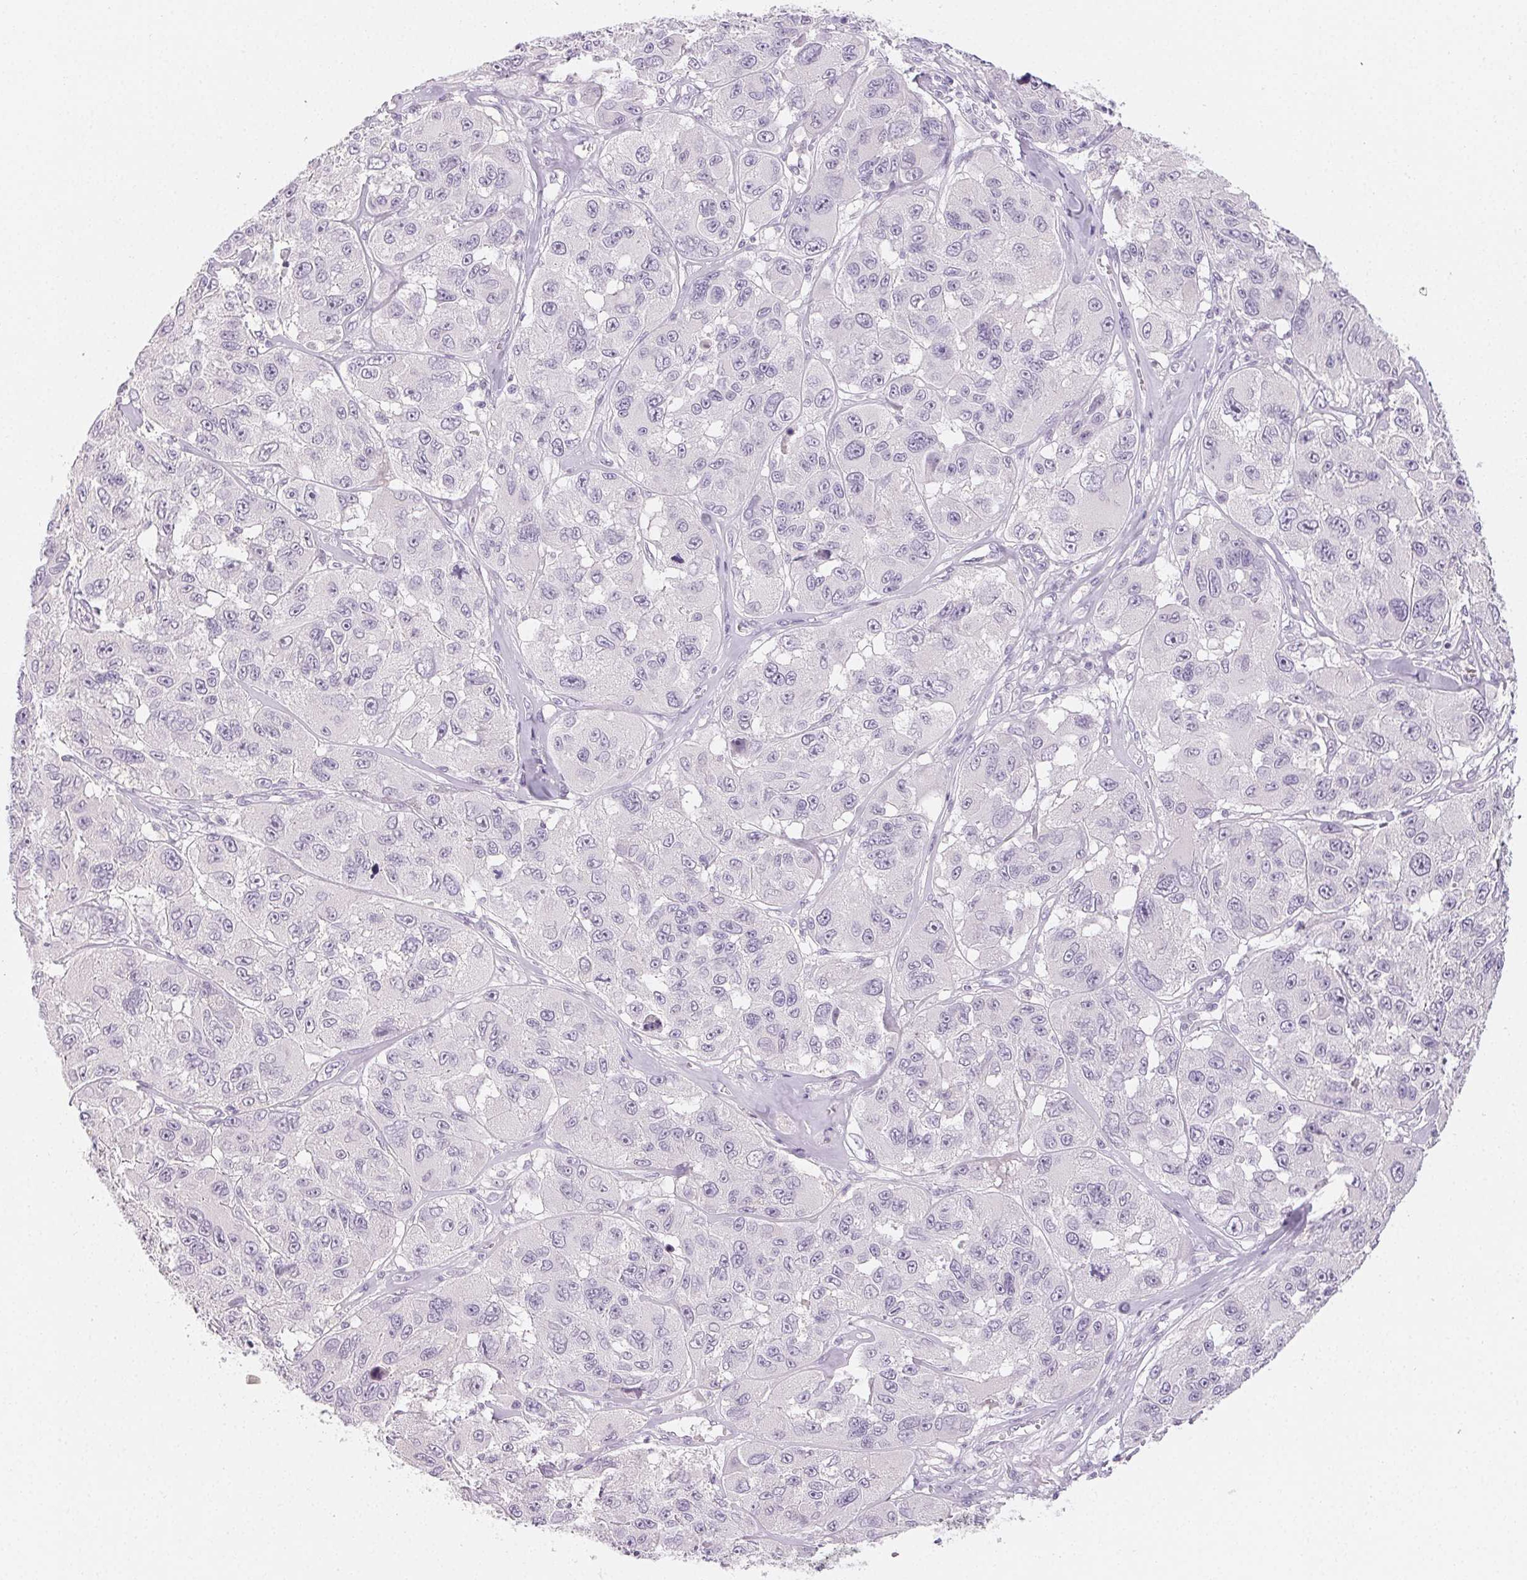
{"staining": {"intensity": "negative", "quantity": "none", "location": "none"}, "tissue": "melanoma", "cell_type": "Tumor cells", "image_type": "cancer", "snomed": [{"axis": "morphology", "description": "Malignant melanoma, NOS"}, {"axis": "topography", "description": "Skin"}], "caption": "Immunohistochemical staining of human melanoma demonstrates no significant staining in tumor cells.", "gene": "MIOX", "patient": {"sex": "female", "age": 66}}